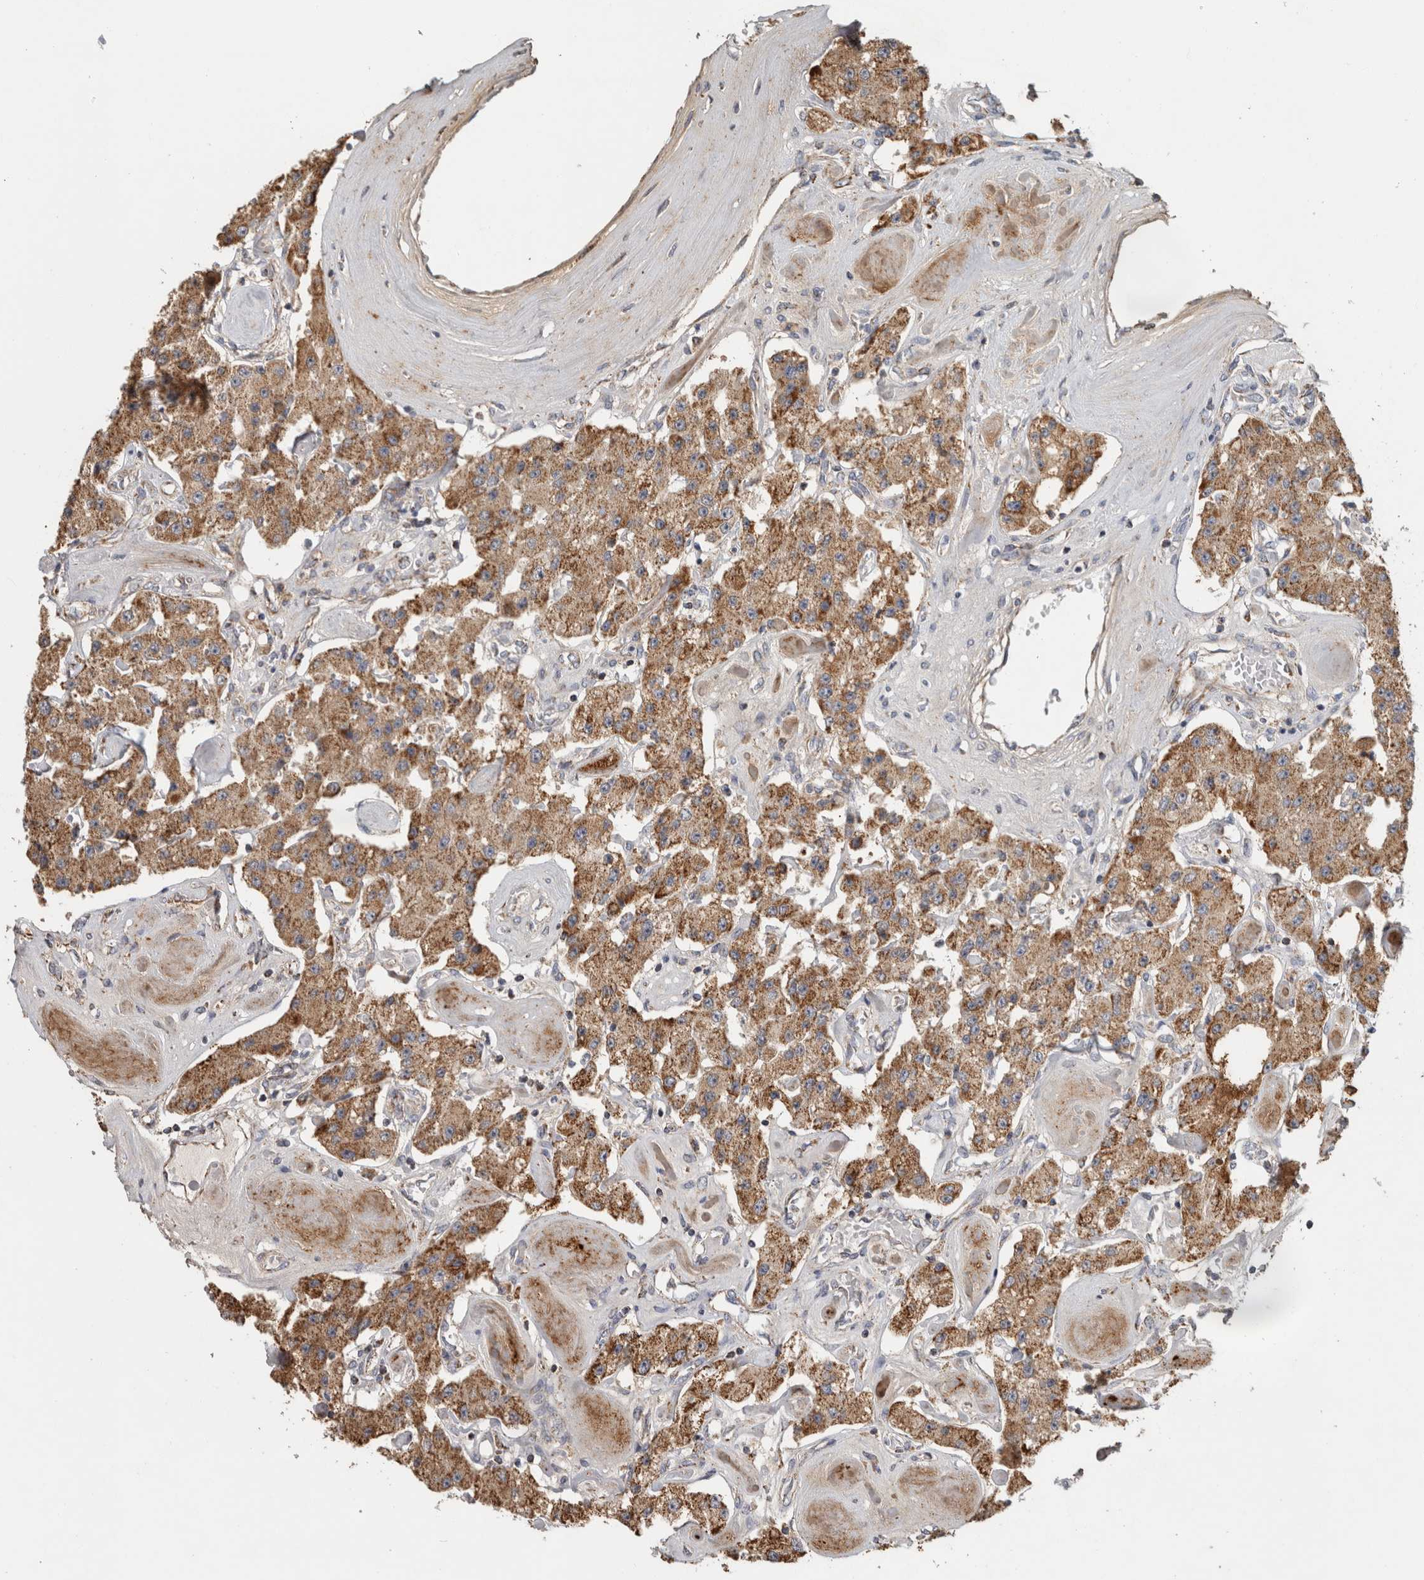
{"staining": {"intensity": "moderate", "quantity": ">75%", "location": "cytoplasmic/membranous"}, "tissue": "carcinoid", "cell_type": "Tumor cells", "image_type": "cancer", "snomed": [{"axis": "morphology", "description": "Carcinoid, malignant, NOS"}, {"axis": "topography", "description": "Pancreas"}], "caption": "Immunohistochemical staining of human carcinoid demonstrates medium levels of moderate cytoplasmic/membranous expression in about >75% of tumor cells. The staining was performed using DAB (3,3'-diaminobenzidine) to visualize the protein expression in brown, while the nuclei were stained in blue with hematoxylin (Magnification: 20x).", "gene": "ST8SIA1", "patient": {"sex": "male", "age": 41}}